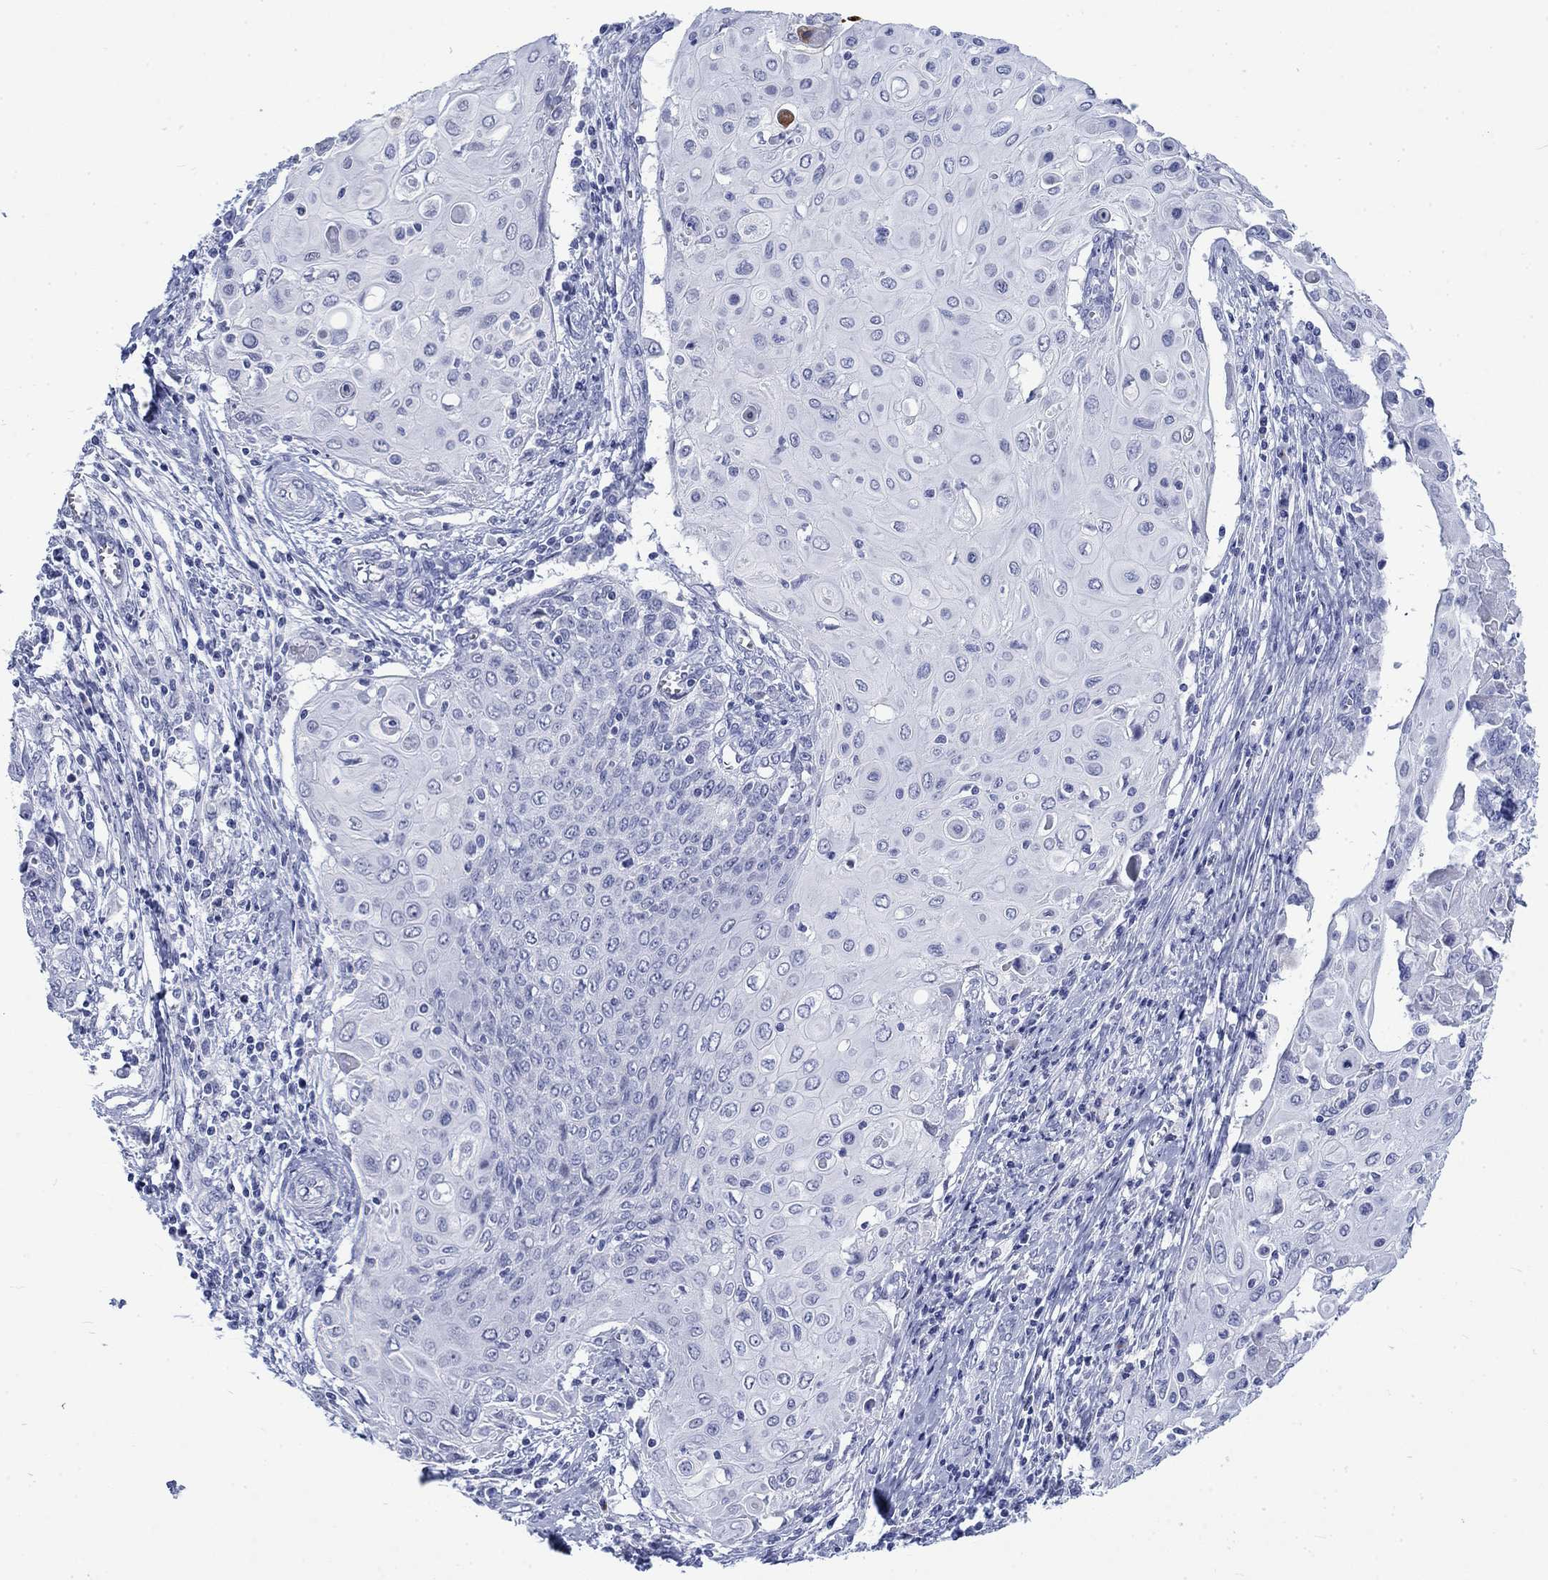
{"staining": {"intensity": "negative", "quantity": "none", "location": "none"}, "tissue": "cervical cancer", "cell_type": "Tumor cells", "image_type": "cancer", "snomed": [{"axis": "morphology", "description": "Squamous cell carcinoma, NOS"}, {"axis": "topography", "description": "Cervix"}], "caption": "Cervical cancer stained for a protein using immunohistochemistry shows no staining tumor cells.", "gene": "KRT76", "patient": {"sex": "female", "age": 39}}